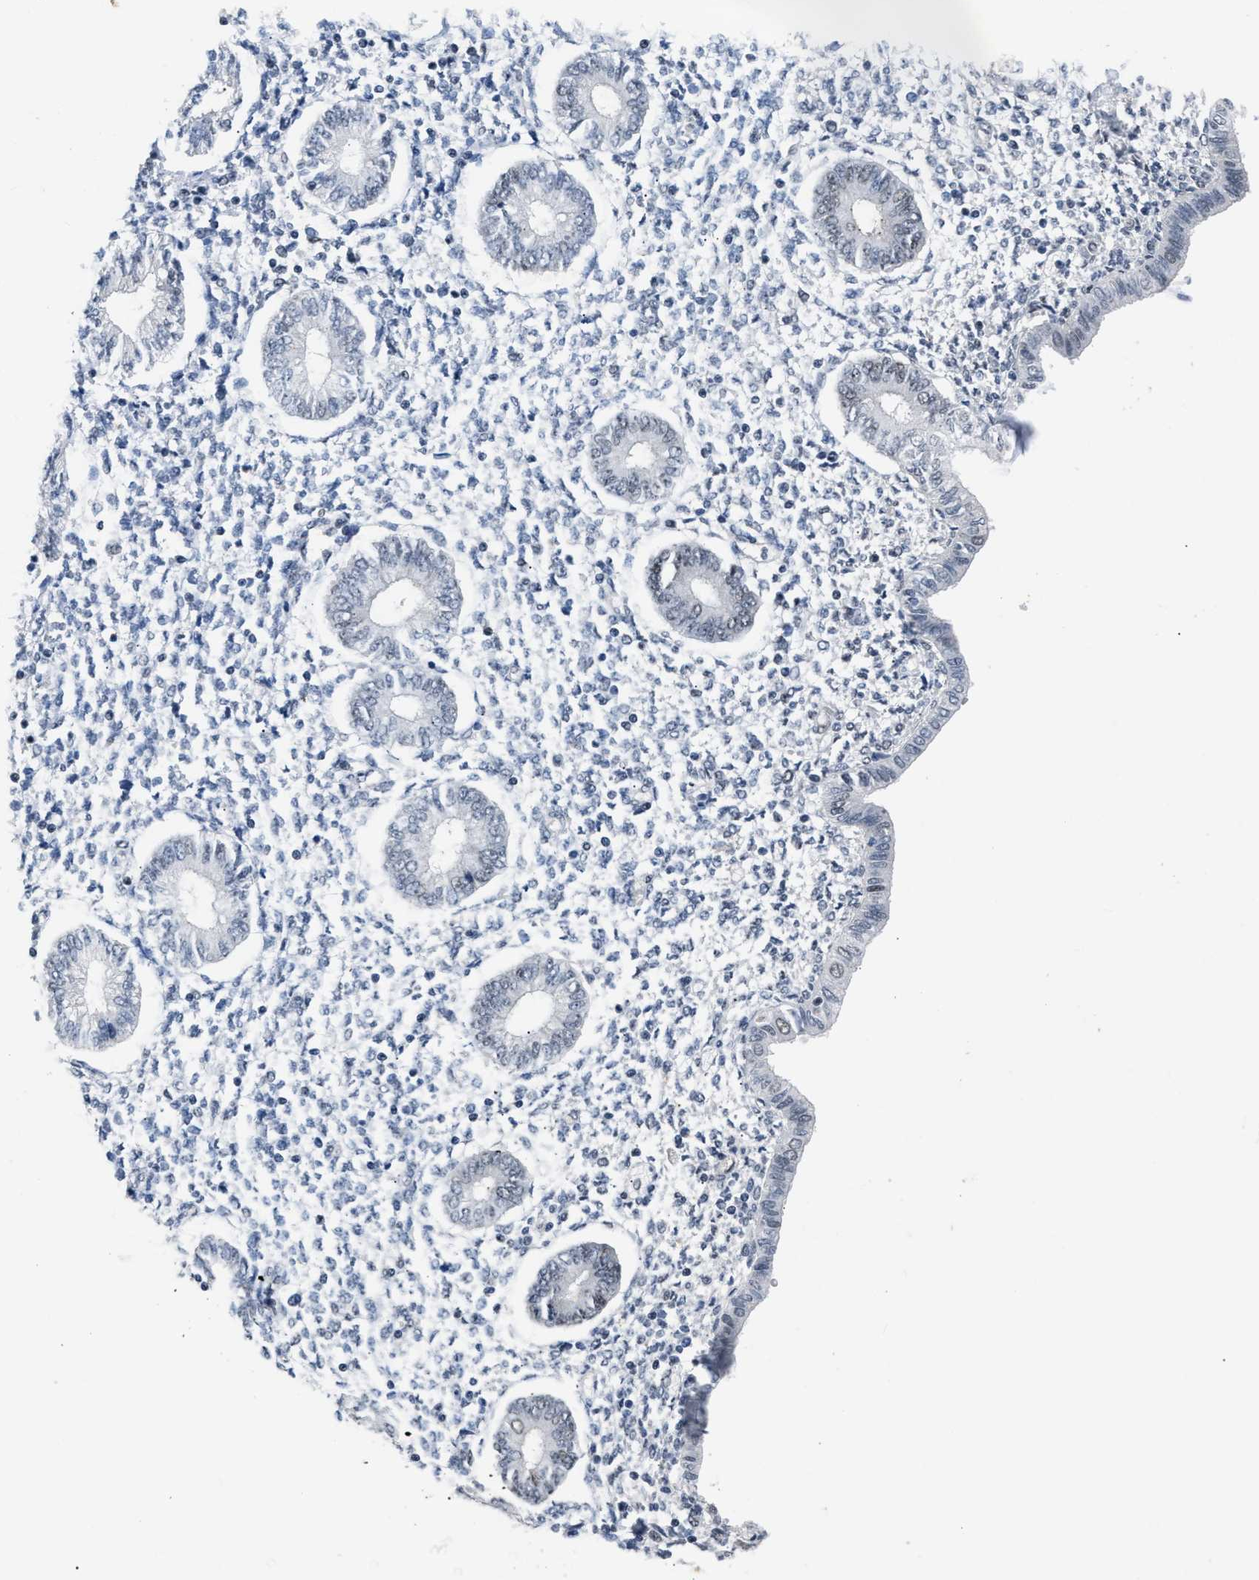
{"staining": {"intensity": "negative", "quantity": "none", "location": "none"}, "tissue": "endometrium", "cell_type": "Cells in endometrial stroma", "image_type": "normal", "snomed": [{"axis": "morphology", "description": "Normal tissue, NOS"}, {"axis": "topography", "description": "Endometrium"}], "caption": "Immunohistochemistry (IHC) image of normal human endometrium stained for a protein (brown), which shows no staining in cells in endometrial stroma.", "gene": "TXNRD3", "patient": {"sex": "female", "age": 50}}